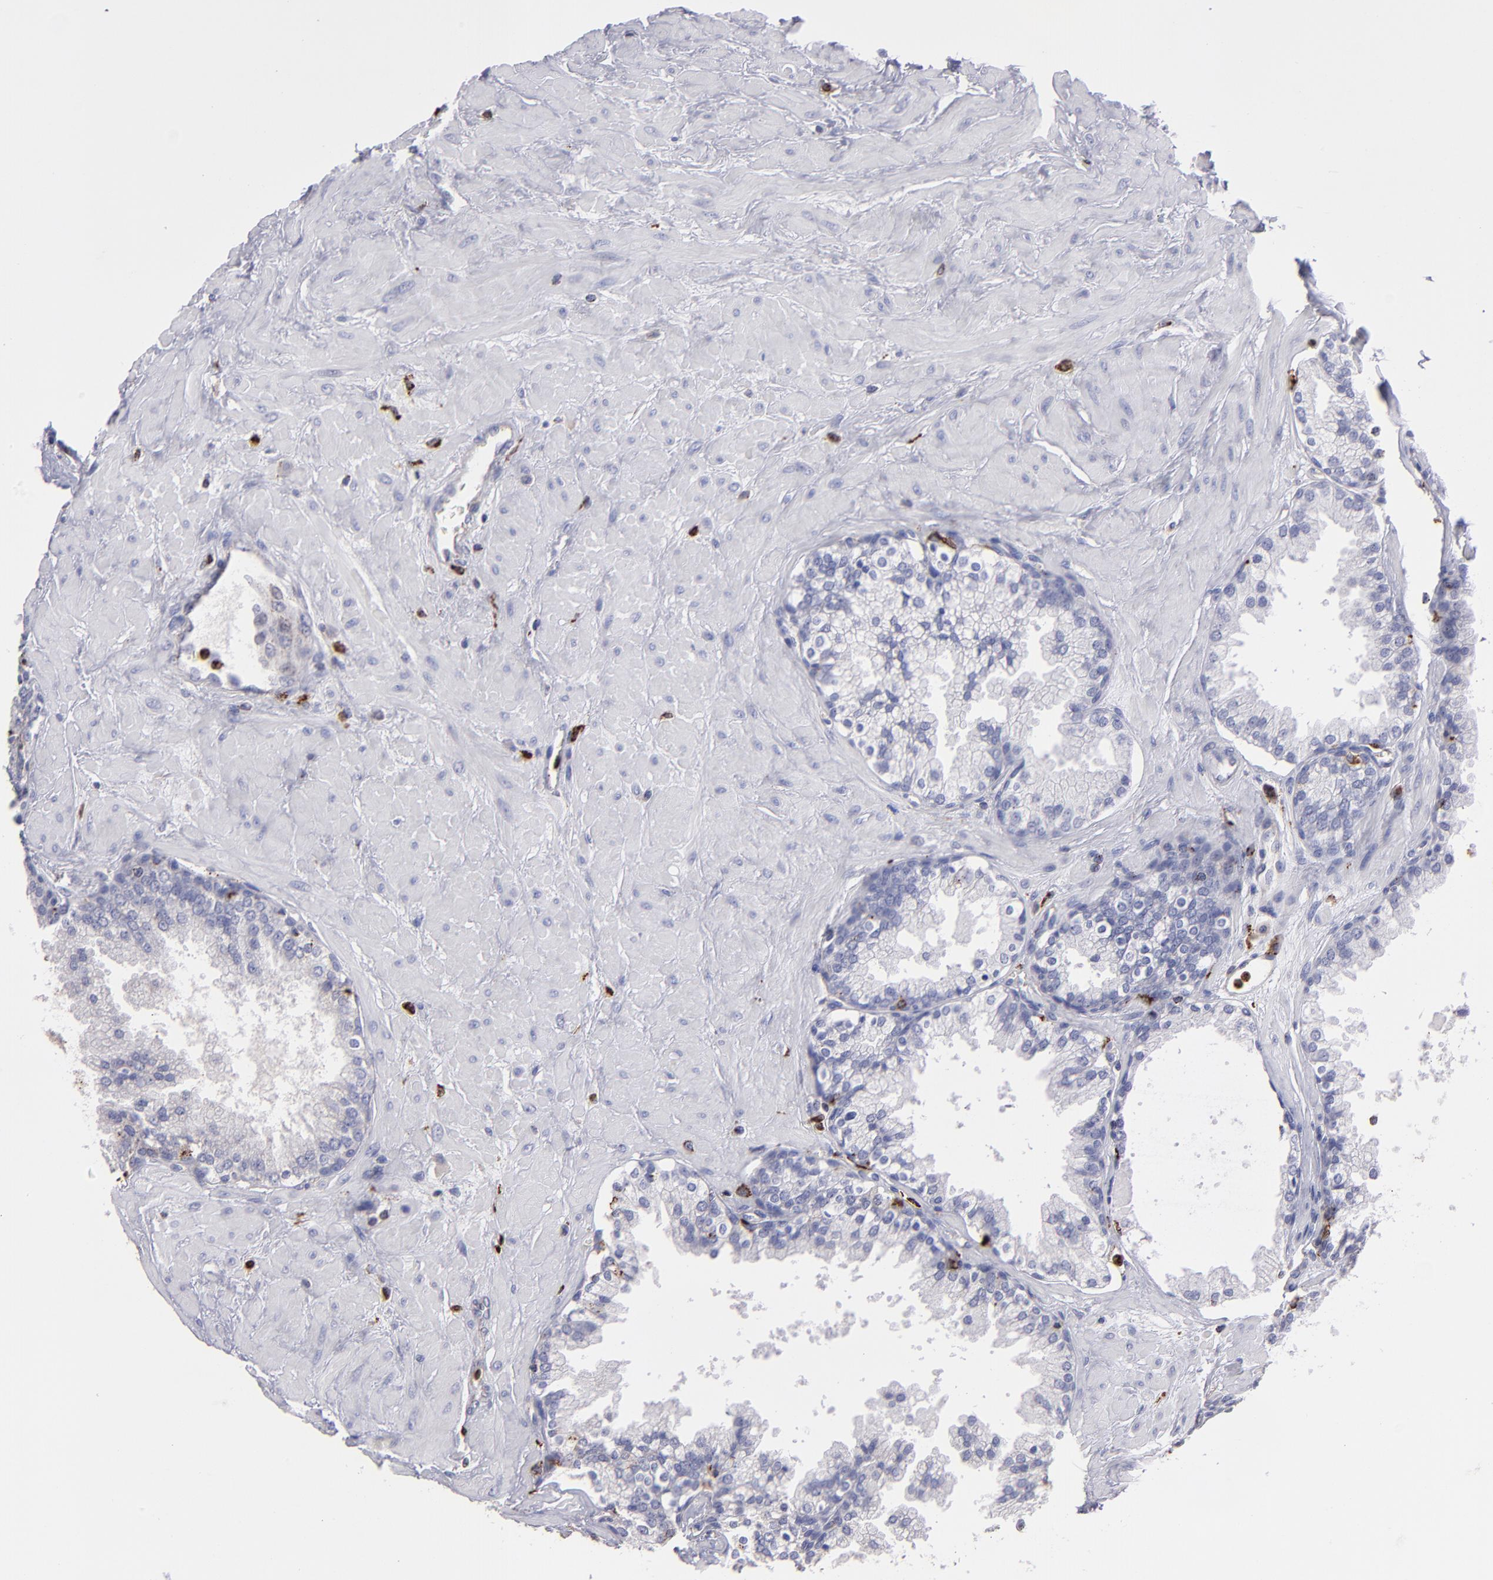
{"staining": {"intensity": "negative", "quantity": "none", "location": "none"}, "tissue": "prostate", "cell_type": "Glandular cells", "image_type": "normal", "snomed": [{"axis": "morphology", "description": "Normal tissue, NOS"}, {"axis": "topography", "description": "Prostate"}], "caption": "An immunohistochemistry (IHC) photomicrograph of unremarkable prostate is shown. There is no staining in glandular cells of prostate.", "gene": "CTSS", "patient": {"sex": "male", "age": 51}}